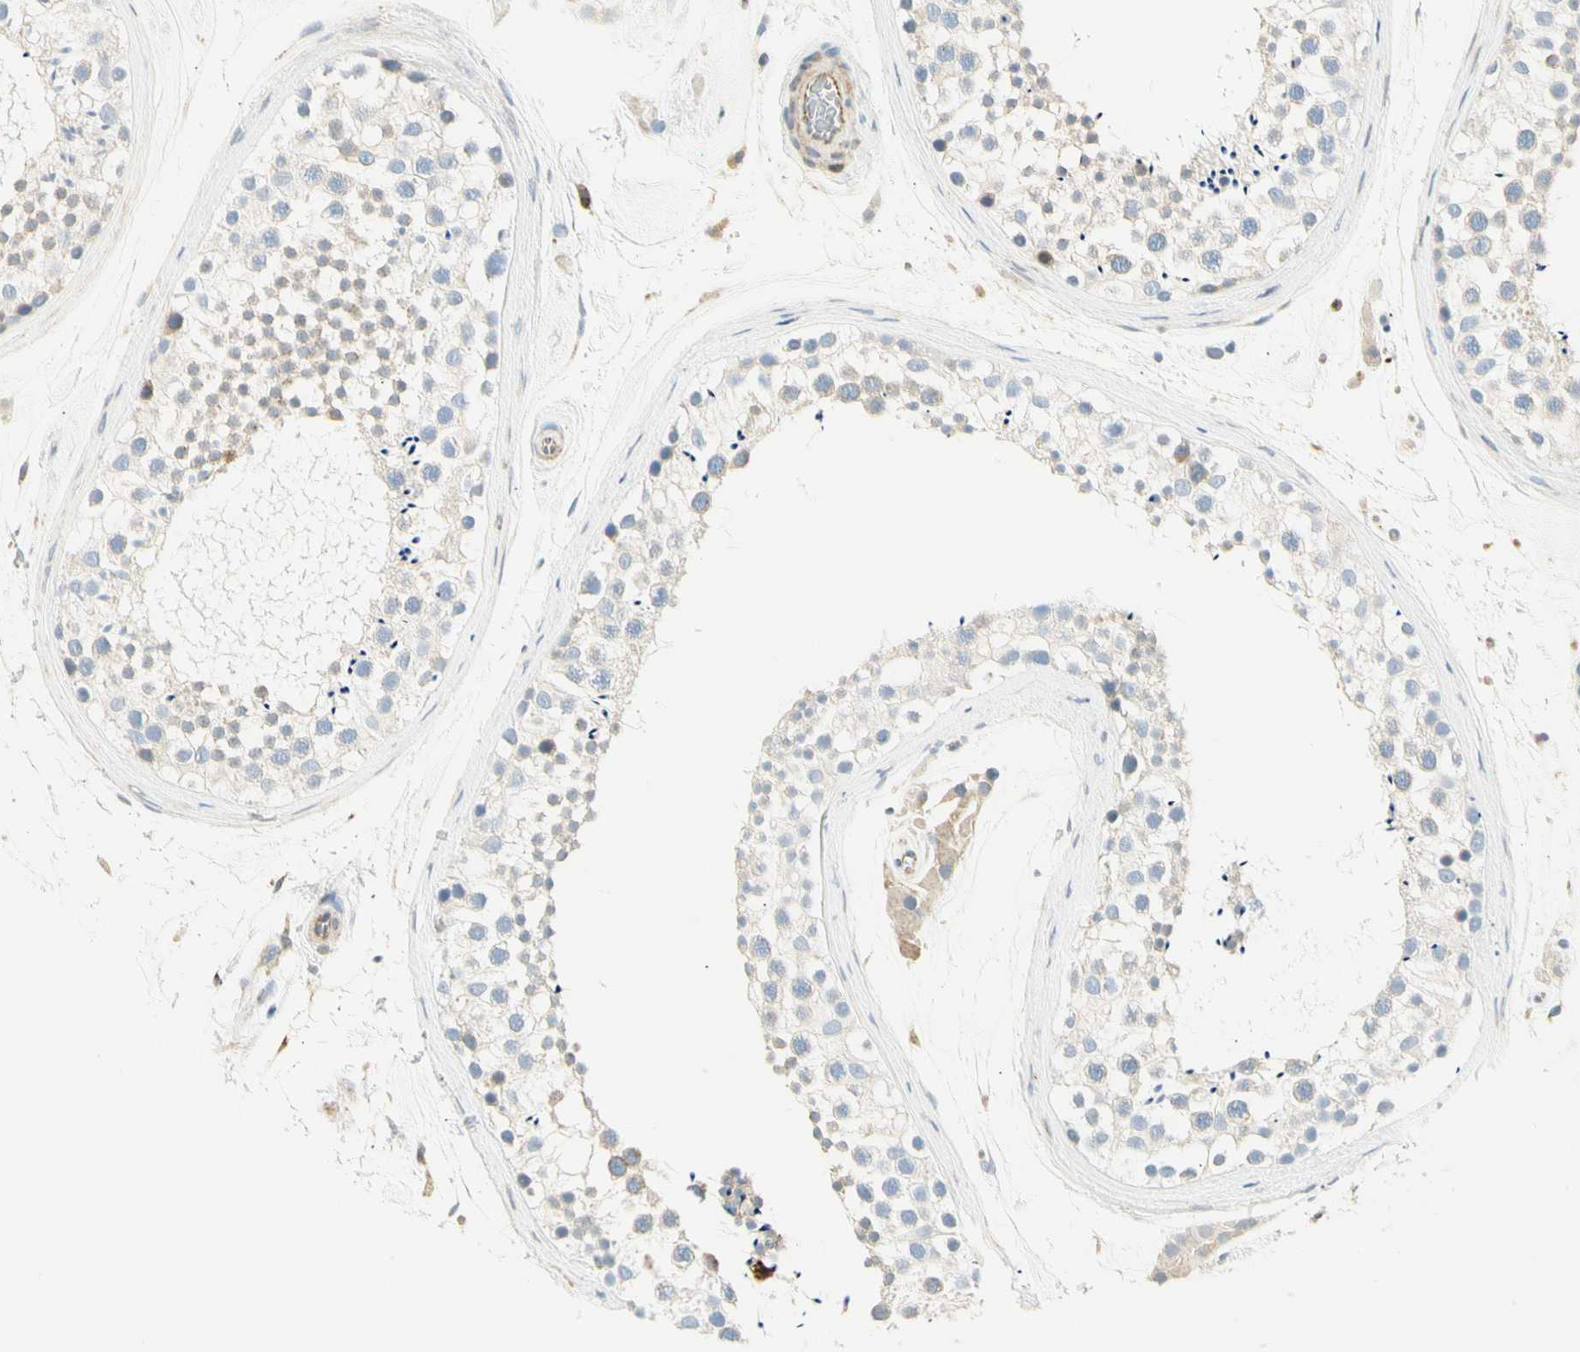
{"staining": {"intensity": "negative", "quantity": "none", "location": "none"}, "tissue": "testis", "cell_type": "Cells in seminiferous ducts", "image_type": "normal", "snomed": [{"axis": "morphology", "description": "Normal tissue, NOS"}, {"axis": "topography", "description": "Testis"}], "caption": "High magnification brightfield microscopy of unremarkable testis stained with DAB (3,3'-diaminobenzidine) (brown) and counterstained with hematoxylin (blue): cells in seminiferous ducts show no significant staining. The staining was performed using DAB to visualize the protein expression in brown, while the nuclei were stained in blue with hematoxylin (Magnification: 20x).", "gene": "TNFSF11", "patient": {"sex": "male", "age": 46}}